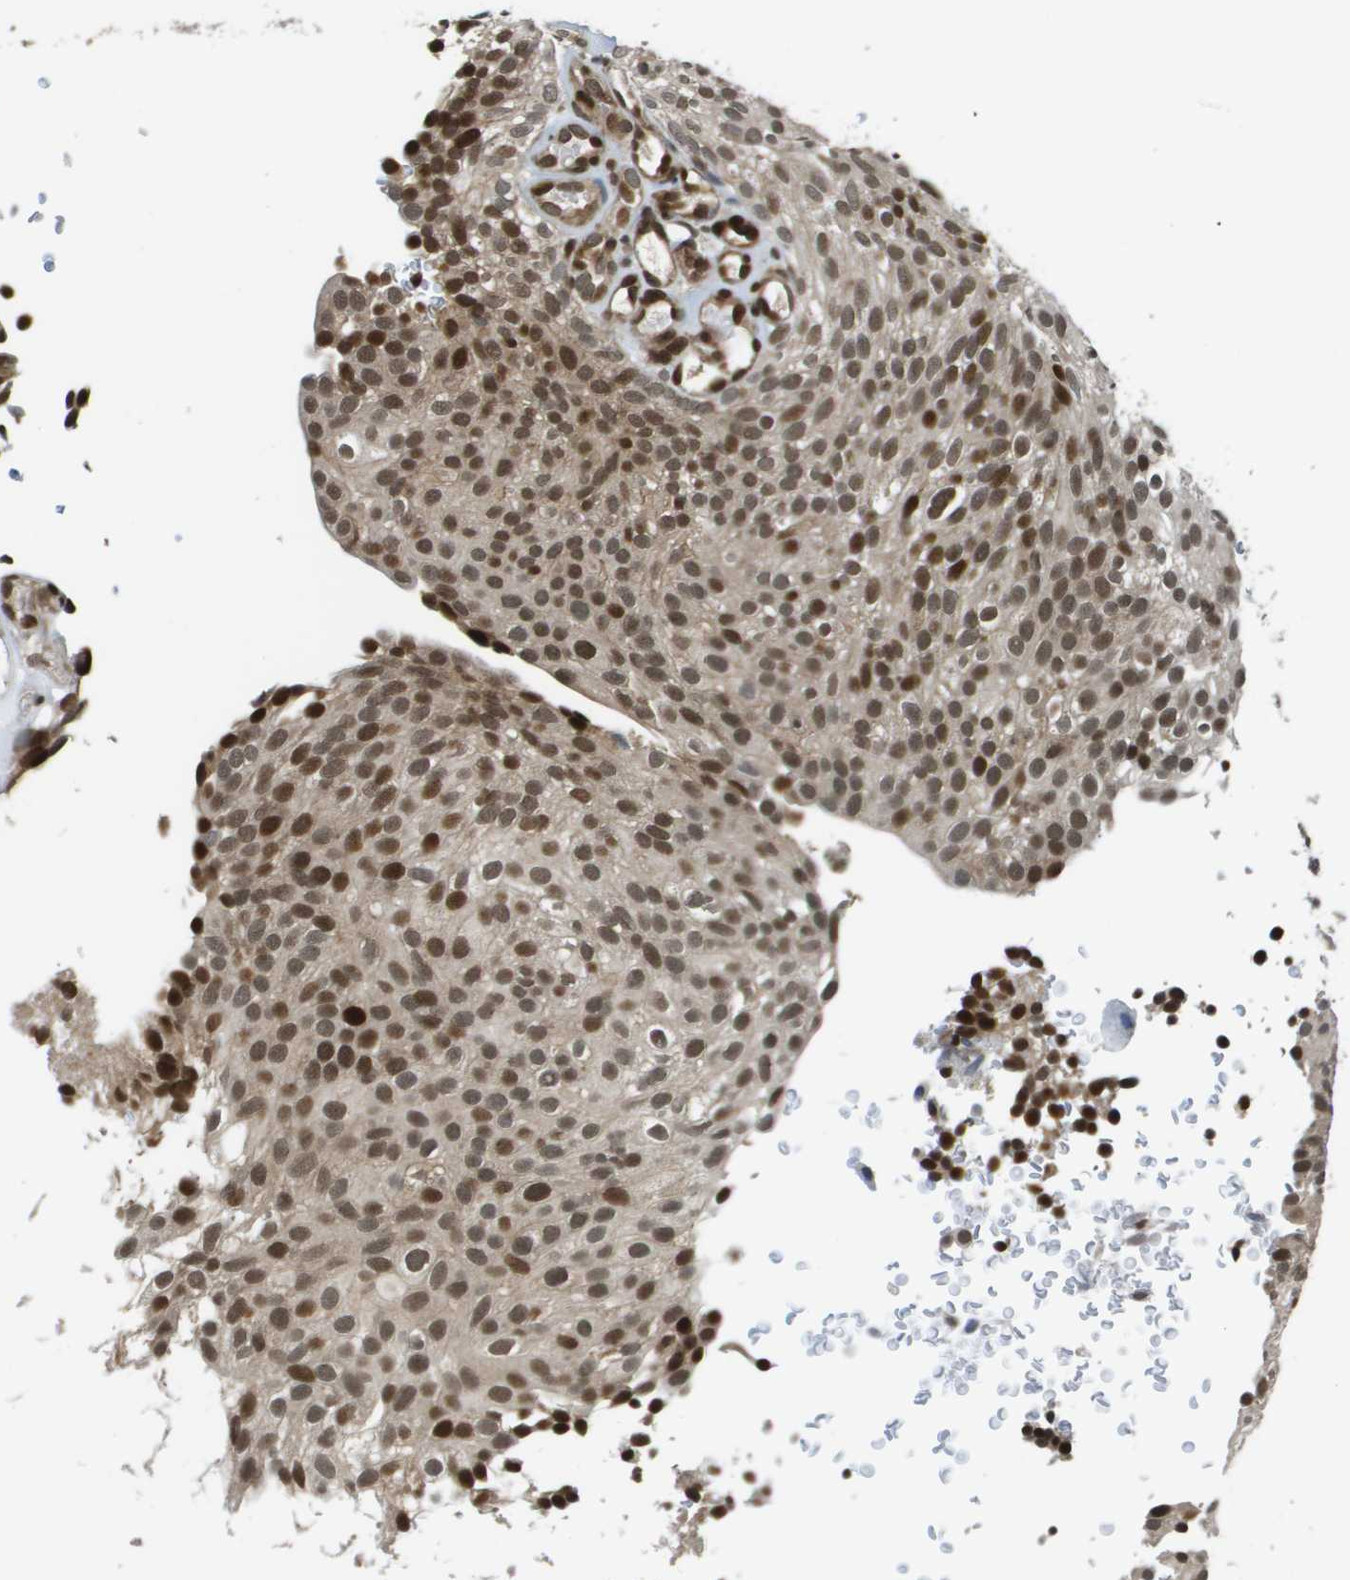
{"staining": {"intensity": "moderate", "quantity": ">75%", "location": "nuclear"}, "tissue": "urothelial cancer", "cell_type": "Tumor cells", "image_type": "cancer", "snomed": [{"axis": "morphology", "description": "Urothelial carcinoma, Low grade"}, {"axis": "topography", "description": "Urinary bladder"}], "caption": "Protein staining of urothelial cancer tissue displays moderate nuclear staining in approximately >75% of tumor cells. (Brightfield microscopy of DAB IHC at high magnification).", "gene": "RECQL4", "patient": {"sex": "male", "age": 78}}